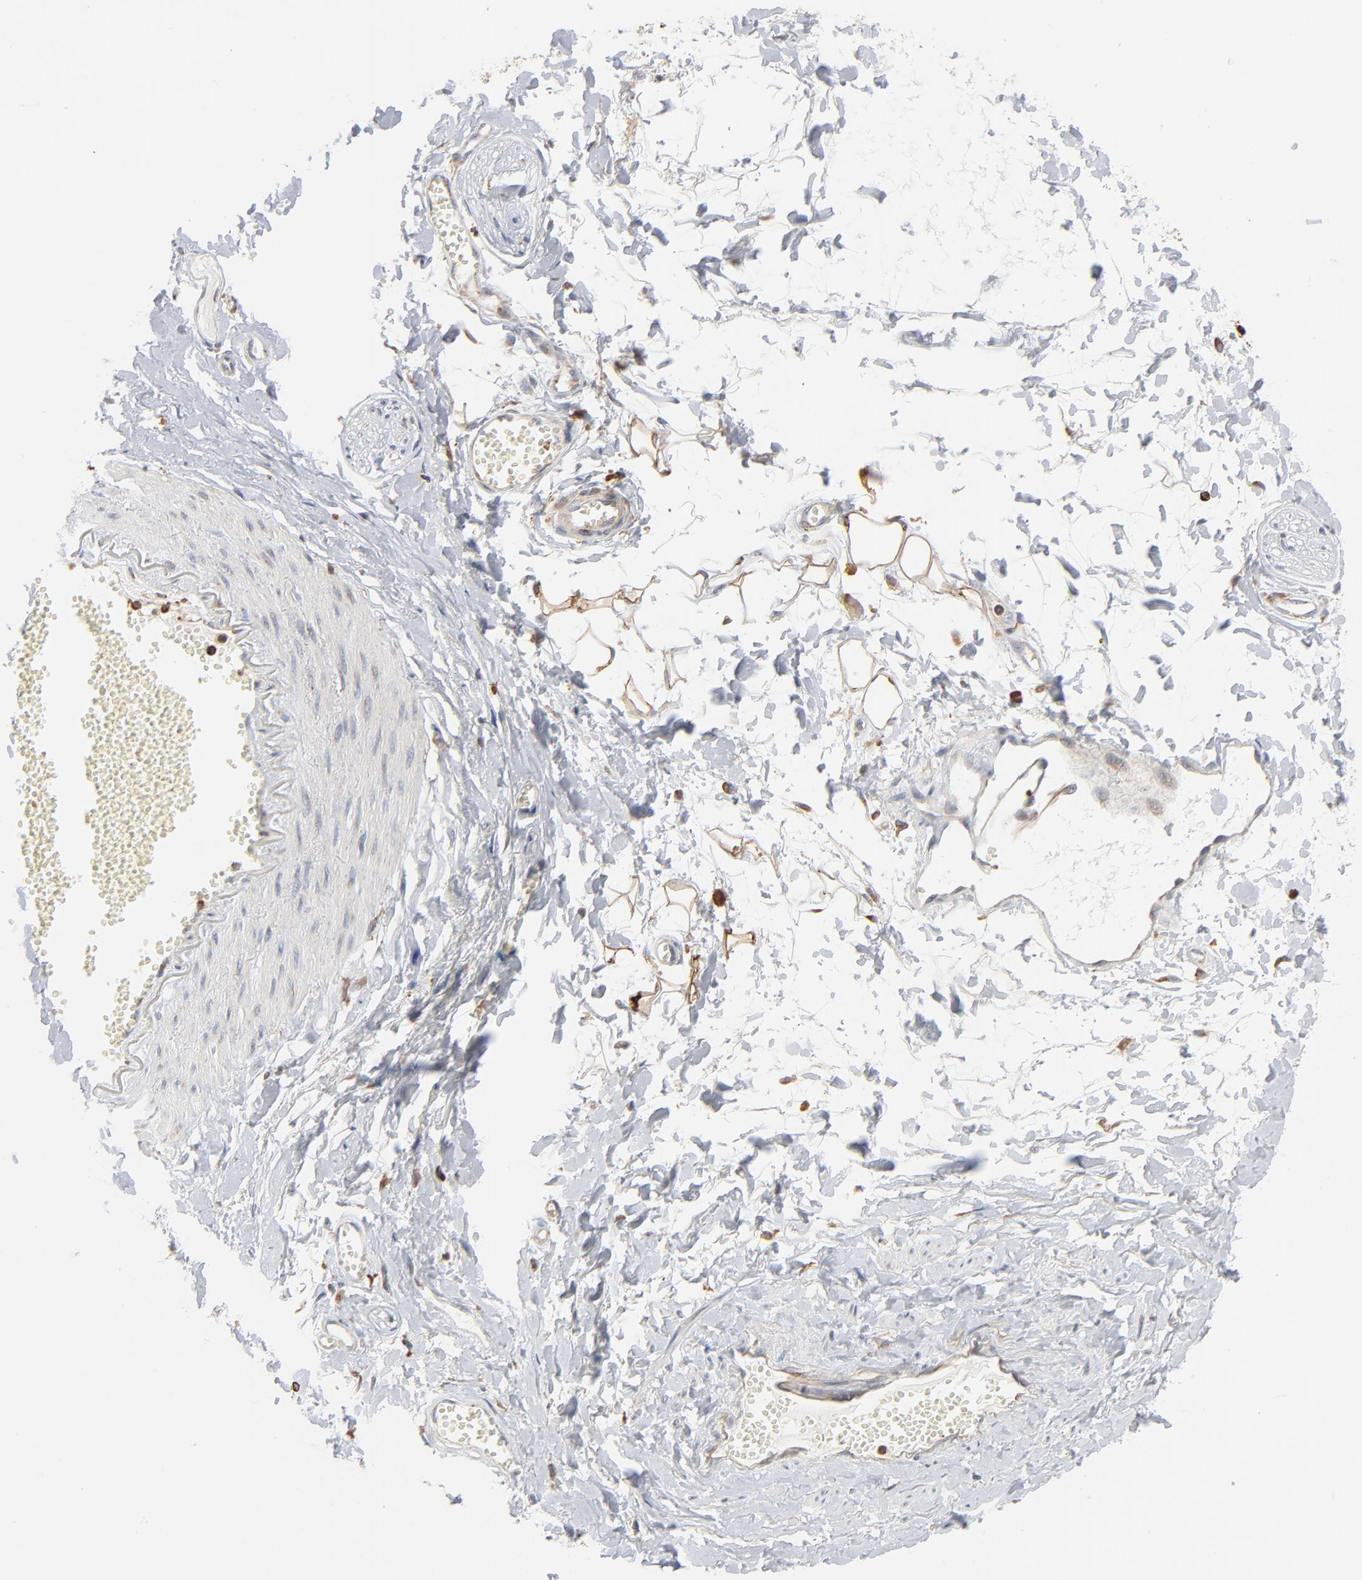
{"staining": {"intensity": "moderate", "quantity": ">75%", "location": "cytoplasmic/membranous"}, "tissue": "adipose tissue", "cell_type": "Adipocytes", "image_type": "normal", "snomed": [{"axis": "morphology", "description": "Normal tissue, NOS"}, {"axis": "morphology", "description": "Inflammation, NOS"}, {"axis": "topography", "description": "Salivary gland"}, {"axis": "topography", "description": "Peripheral nerve tissue"}], "caption": "Moderate cytoplasmic/membranous expression is identified in about >75% of adipocytes in normal adipose tissue.", "gene": "SH3KBP1", "patient": {"sex": "female", "age": 75}}